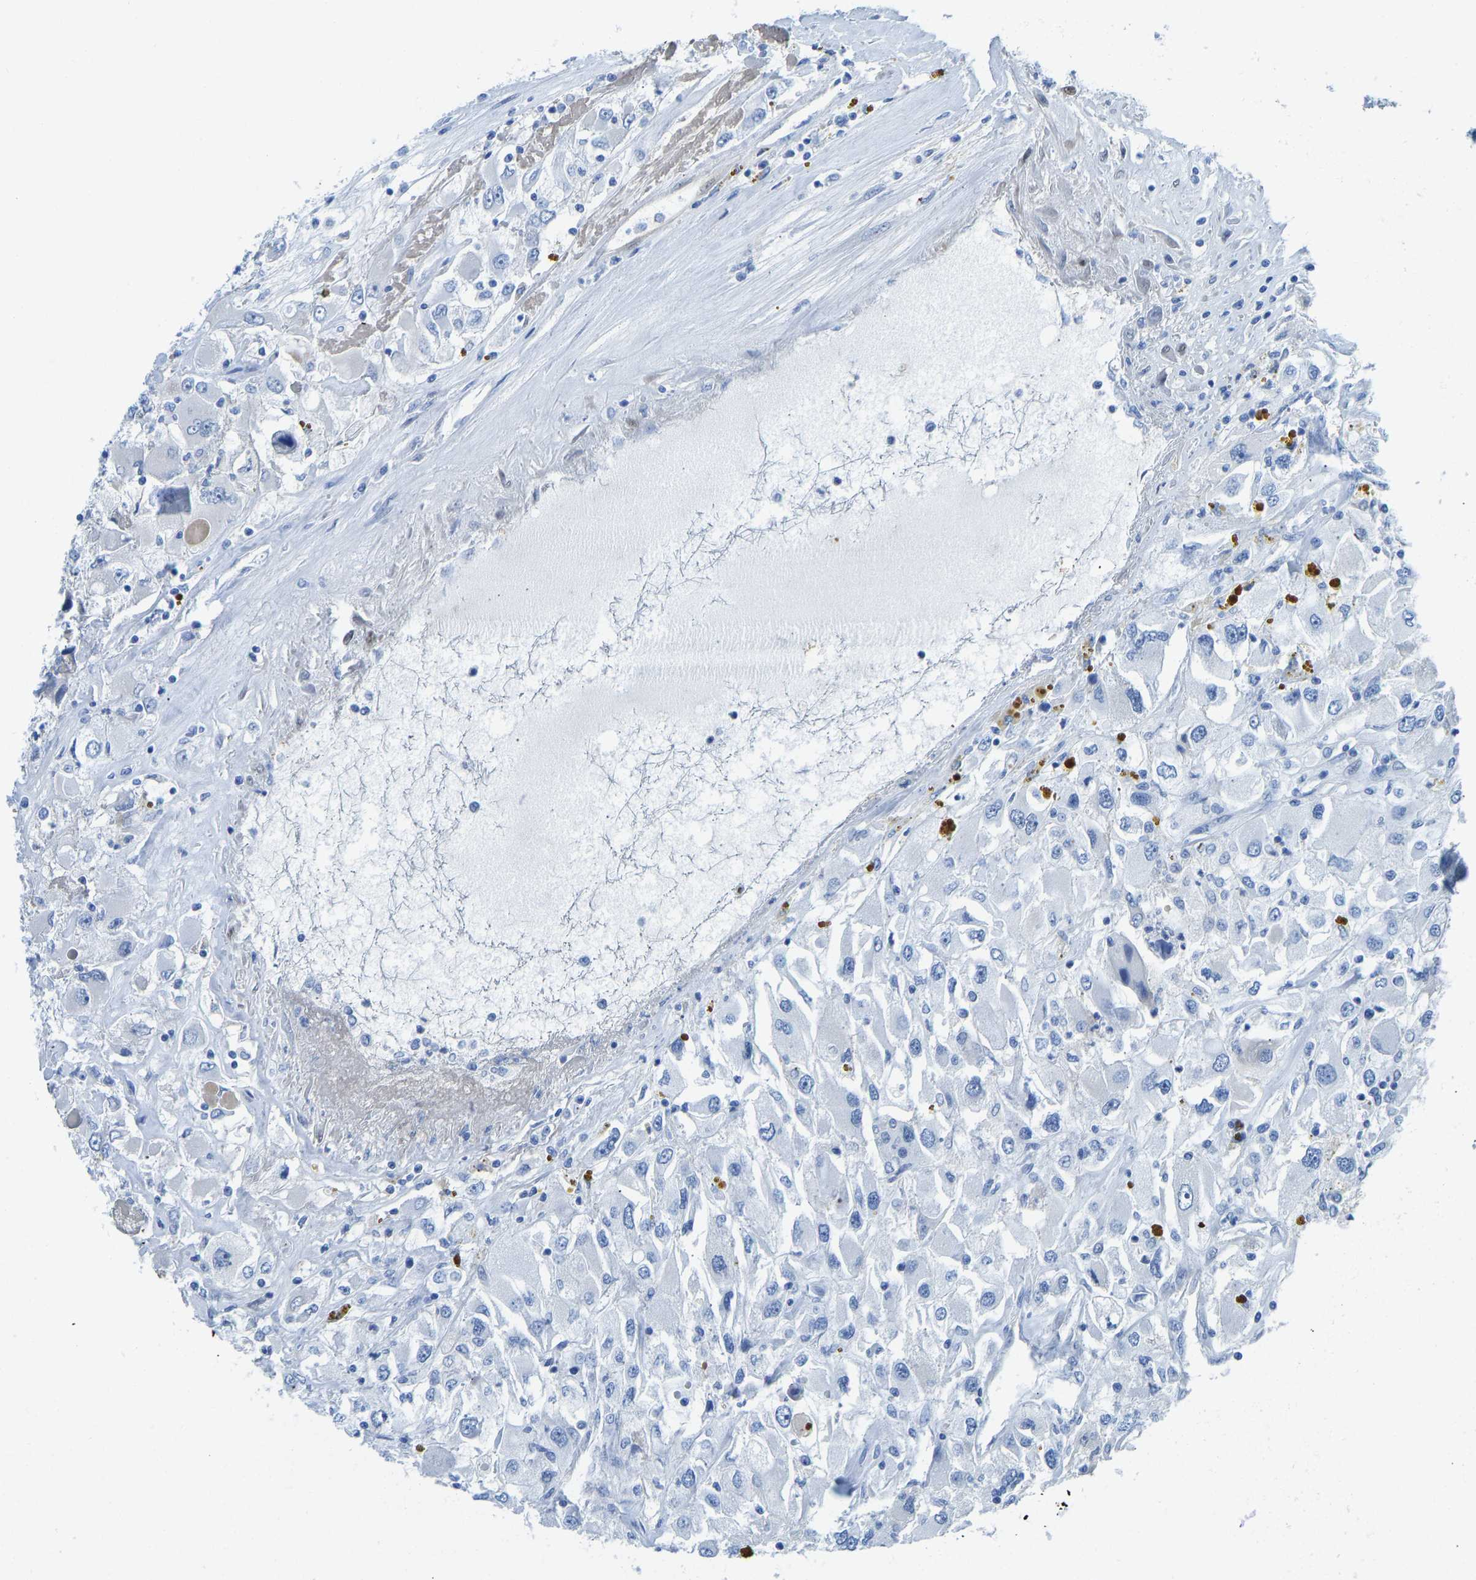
{"staining": {"intensity": "negative", "quantity": "none", "location": "none"}, "tissue": "renal cancer", "cell_type": "Tumor cells", "image_type": "cancer", "snomed": [{"axis": "morphology", "description": "Adenocarcinoma, NOS"}, {"axis": "topography", "description": "Kidney"}], "caption": "Adenocarcinoma (renal) was stained to show a protein in brown. There is no significant positivity in tumor cells.", "gene": "NKAIN3", "patient": {"sex": "female", "age": 52}}